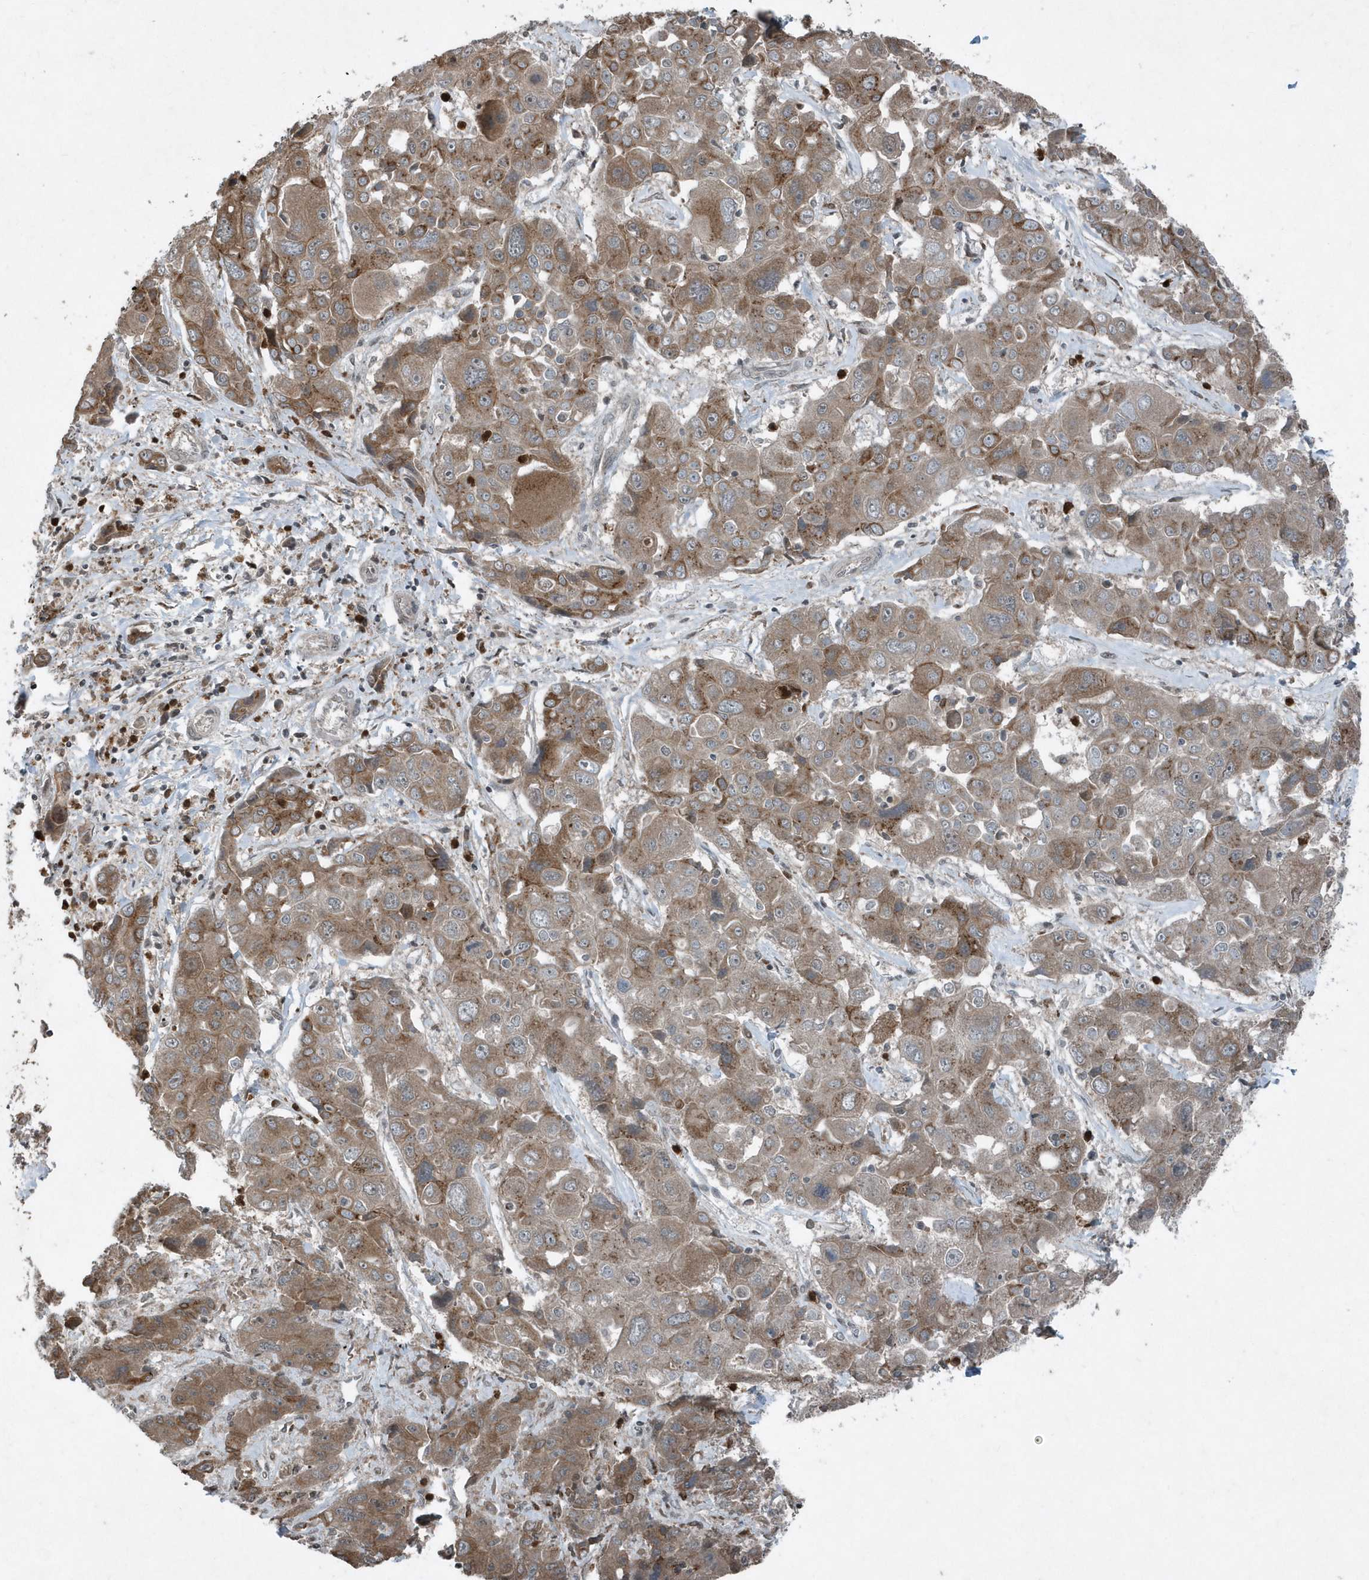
{"staining": {"intensity": "moderate", "quantity": ">75%", "location": "cytoplasmic/membranous"}, "tissue": "liver cancer", "cell_type": "Tumor cells", "image_type": "cancer", "snomed": [{"axis": "morphology", "description": "Cholangiocarcinoma"}, {"axis": "topography", "description": "Liver"}], "caption": "Immunohistochemical staining of human cholangiocarcinoma (liver) exhibits moderate cytoplasmic/membranous protein staining in about >75% of tumor cells.", "gene": "EIF2B1", "patient": {"sex": "male", "age": 67}}